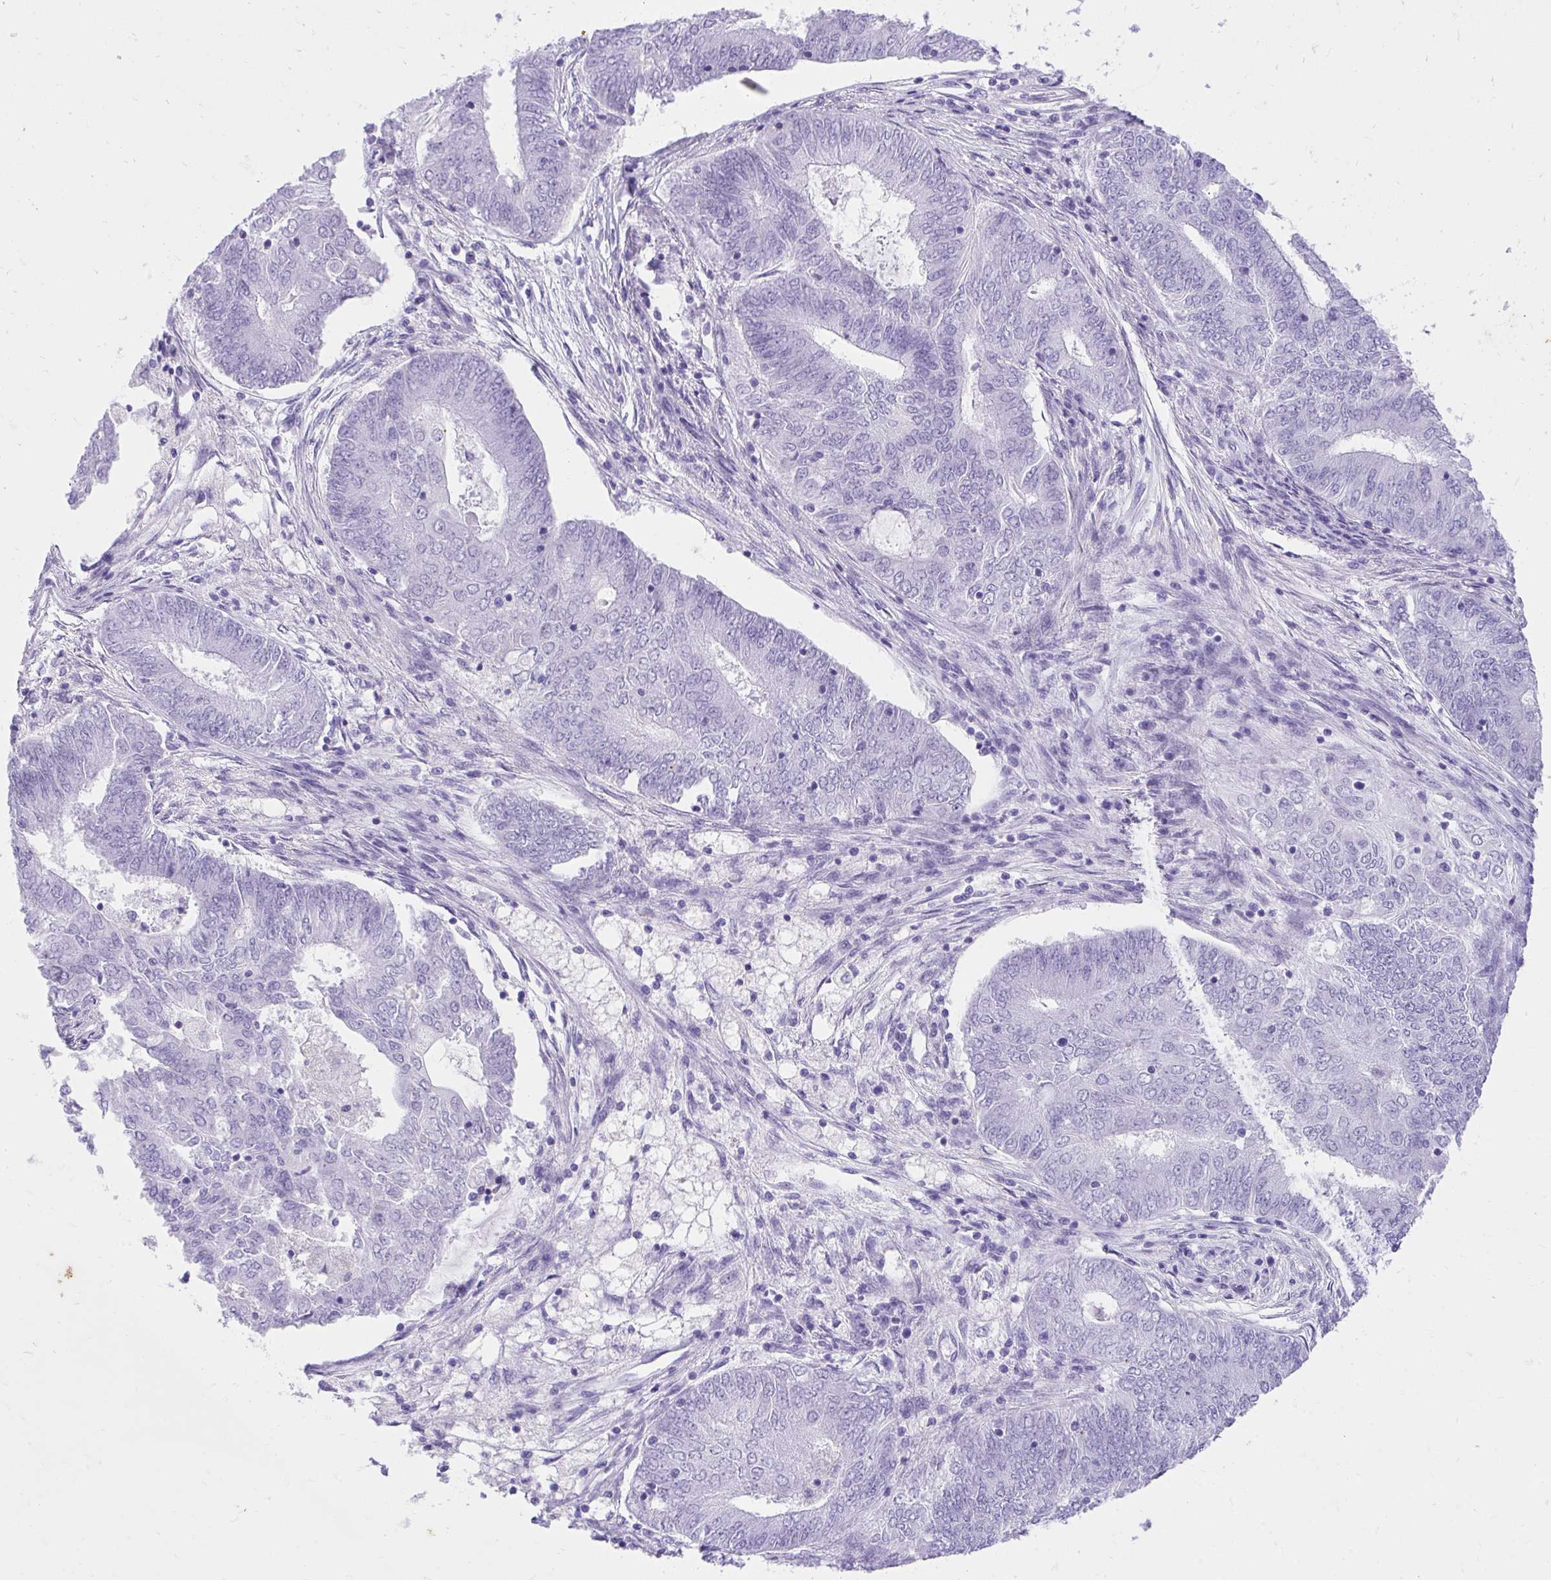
{"staining": {"intensity": "negative", "quantity": "none", "location": "none"}, "tissue": "endometrial cancer", "cell_type": "Tumor cells", "image_type": "cancer", "snomed": [{"axis": "morphology", "description": "Adenocarcinoma, NOS"}, {"axis": "topography", "description": "Endometrium"}], "caption": "IHC photomicrograph of human endometrial adenocarcinoma stained for a protein (brown), which exhibits no staining in tumor cells.", "gene": "KLK1", "patient": {"sex": "female", "age": 62}}